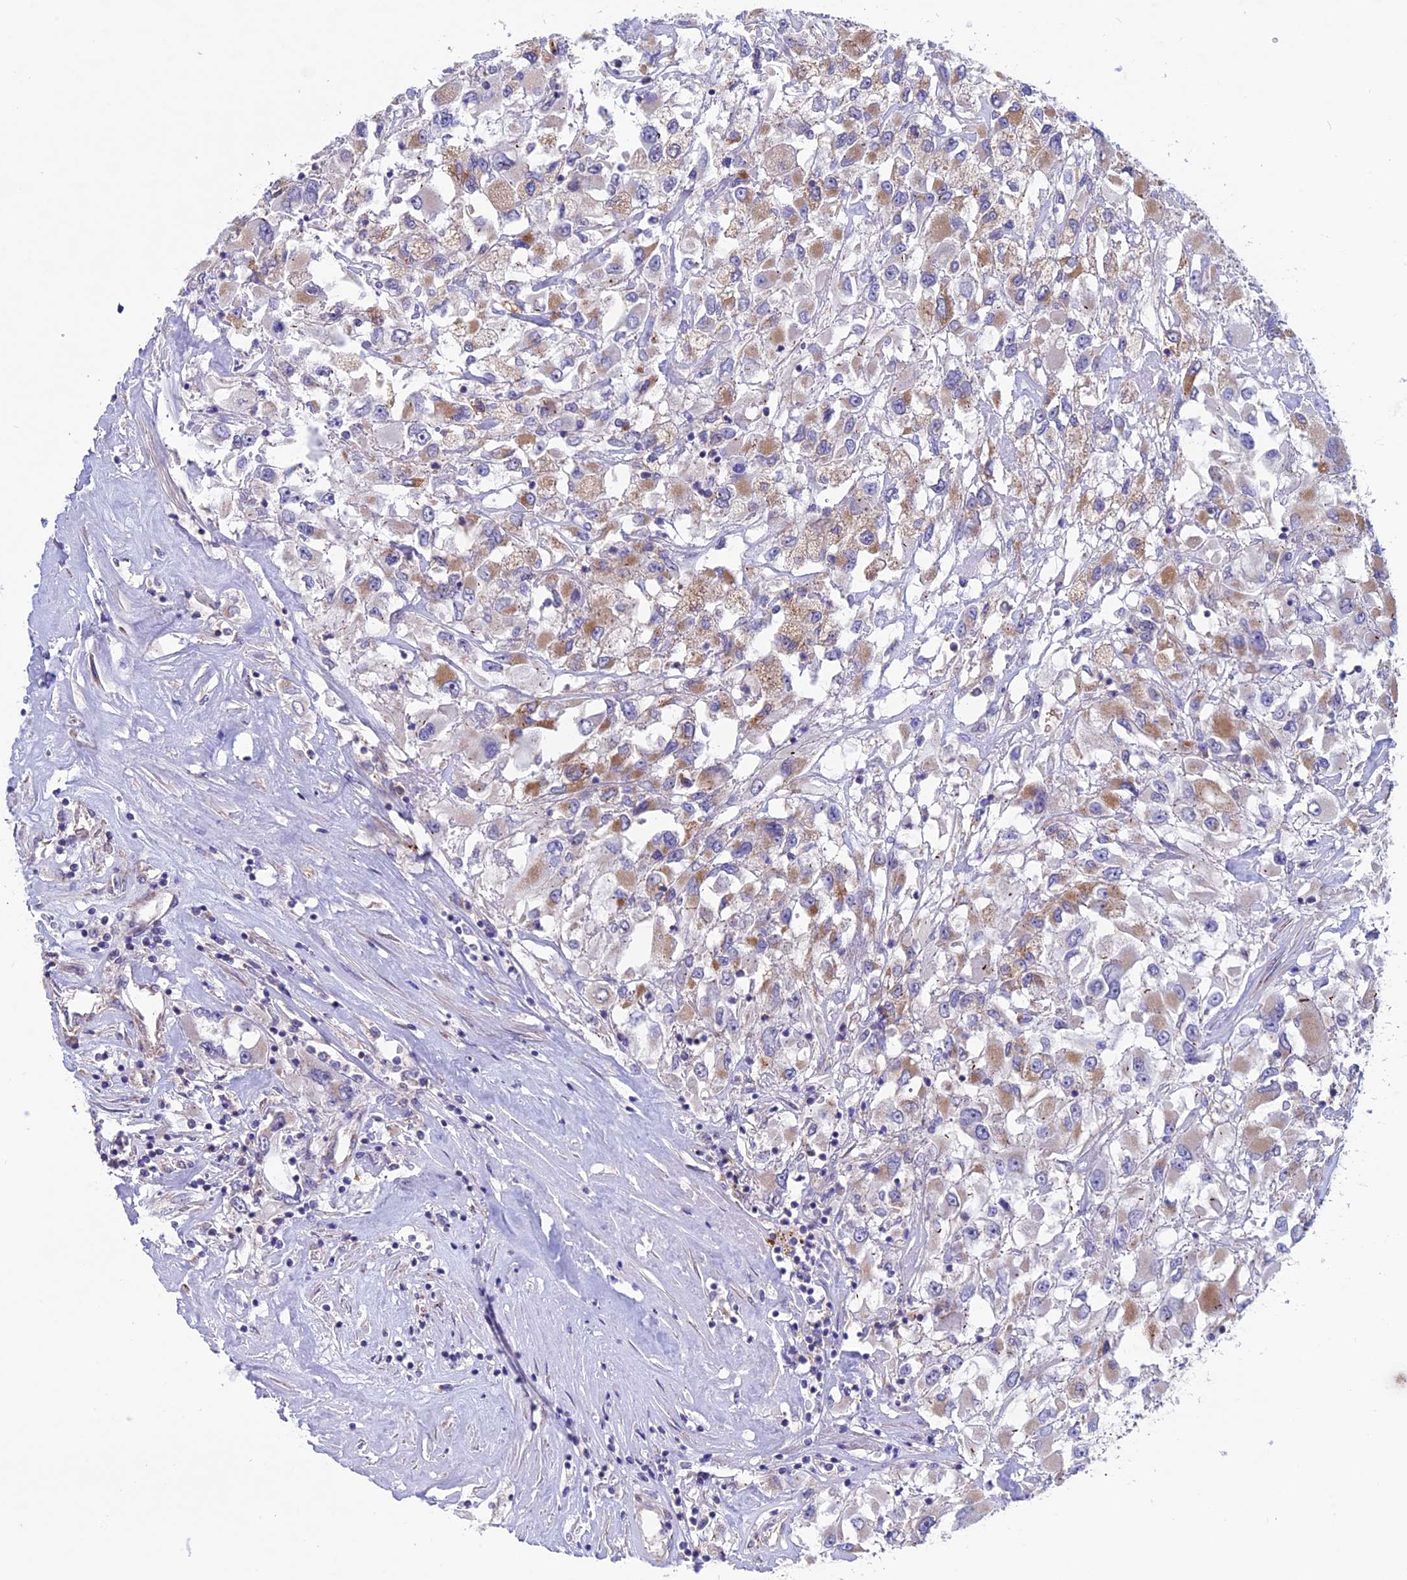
{"staining": {"intensity": "moderate", "quantity": "<25%", "location": "cytoplasmic/membranous"}, "tissue": "renal cancer", "cell_type": "Tumor cells", "image_type": "cancer", "snomed": [{"axis": "morphology", "description": "Adenocarcinoma, NOS"}, {"axis": "topography", "description": "Kidney"}], "caption": "A low amount of moderate cytoplasmic/membranous positivity is appreciated in about <25% of tumor cells in renal cancer (adenocarcinoma) tissue.", "gene": "ETFDH", "patient": {"sex": "female", "age": 52}}